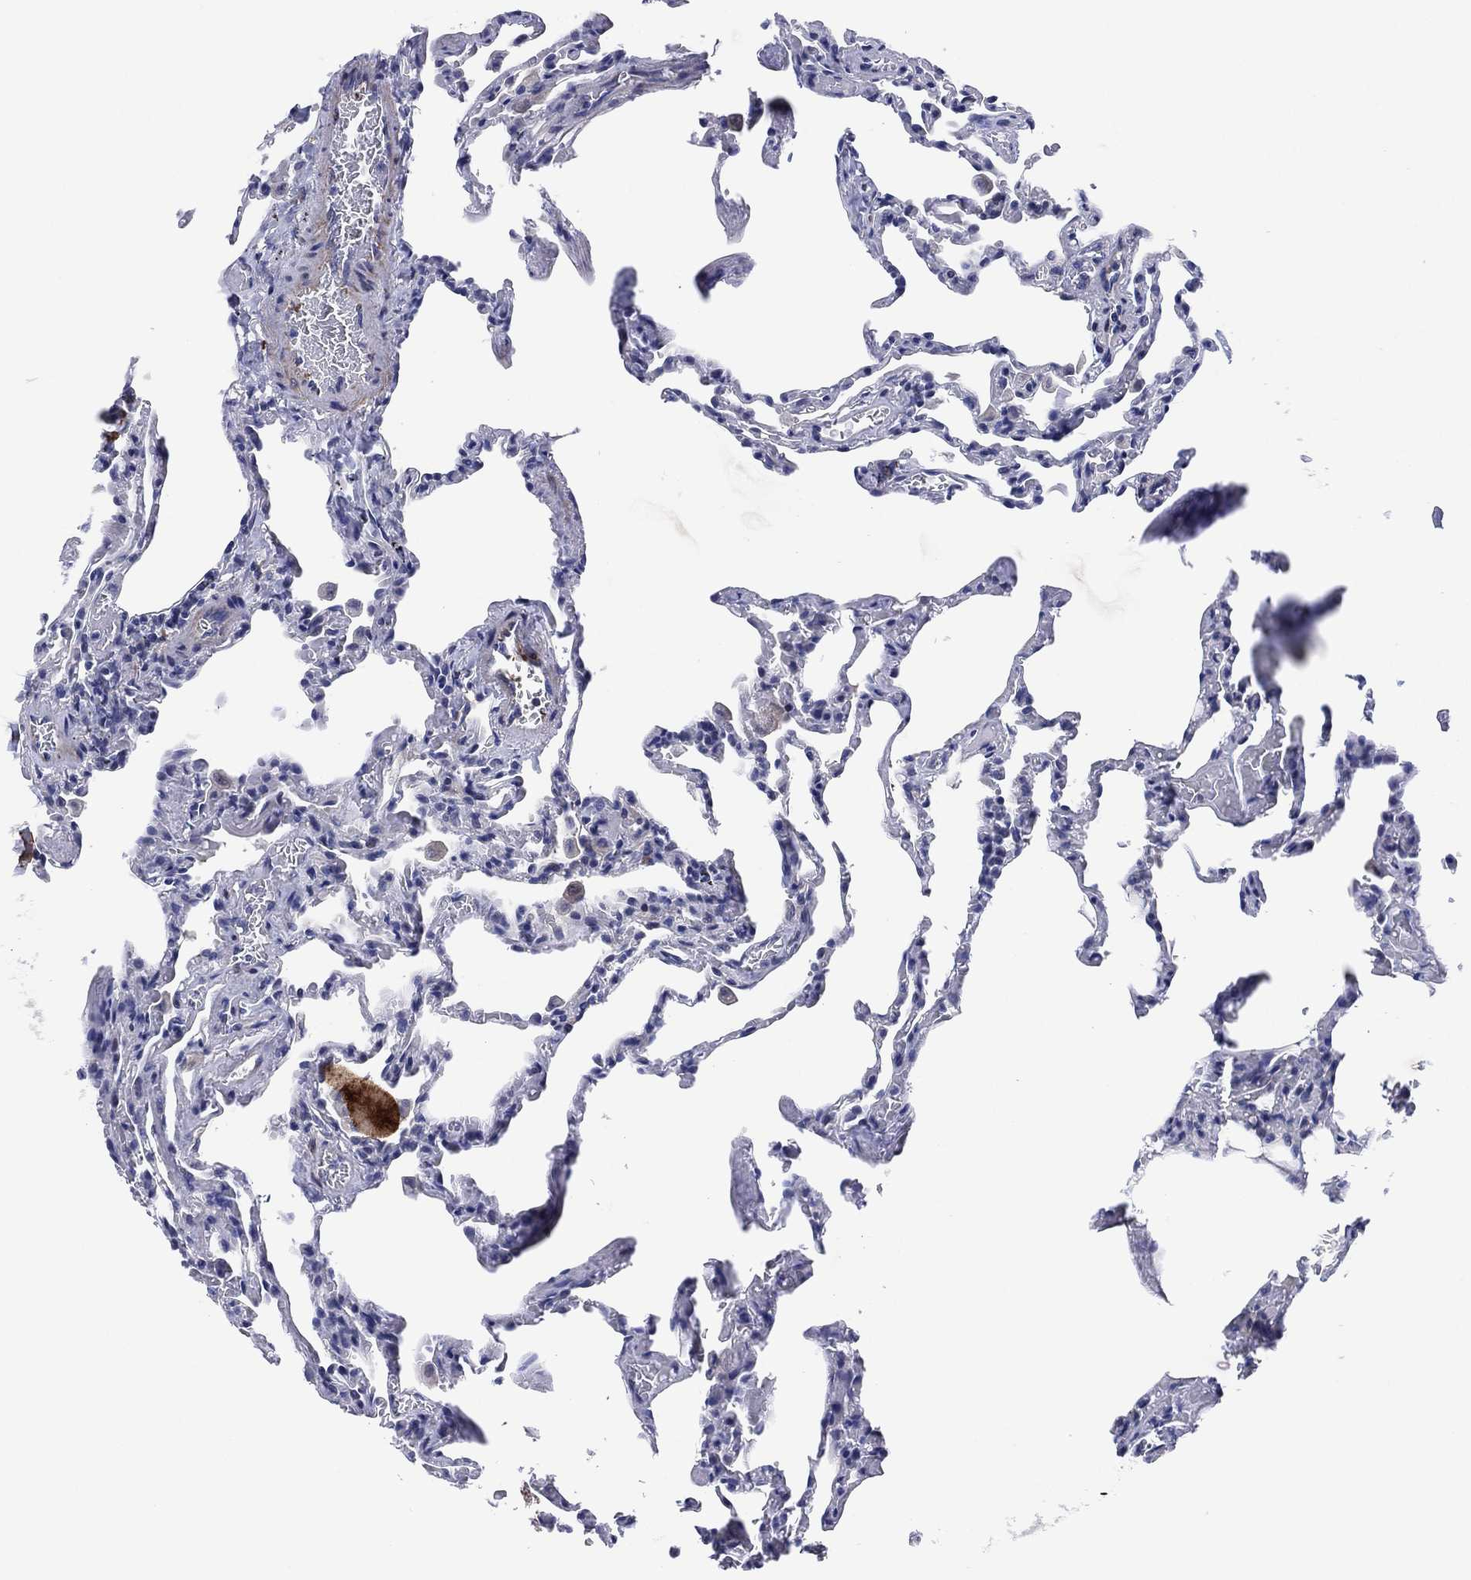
{"staining": {"intensity": "negative", "quantity": "none", "location": "none"}, "tissue": "lung", "cell_type": "Alveolar cells", "image_type": "normal", "snomed": [{"axis": "morphology", "description": "Normal tissue, NOS"}, {"axis": "topography", "description": "Lung"}], "caption": "Lung stained for a protein using immunohistochemistry displays no positivity alveolar cells.", "gene": "CLIP3", "patient": {"sex": "female", "age": 43}}